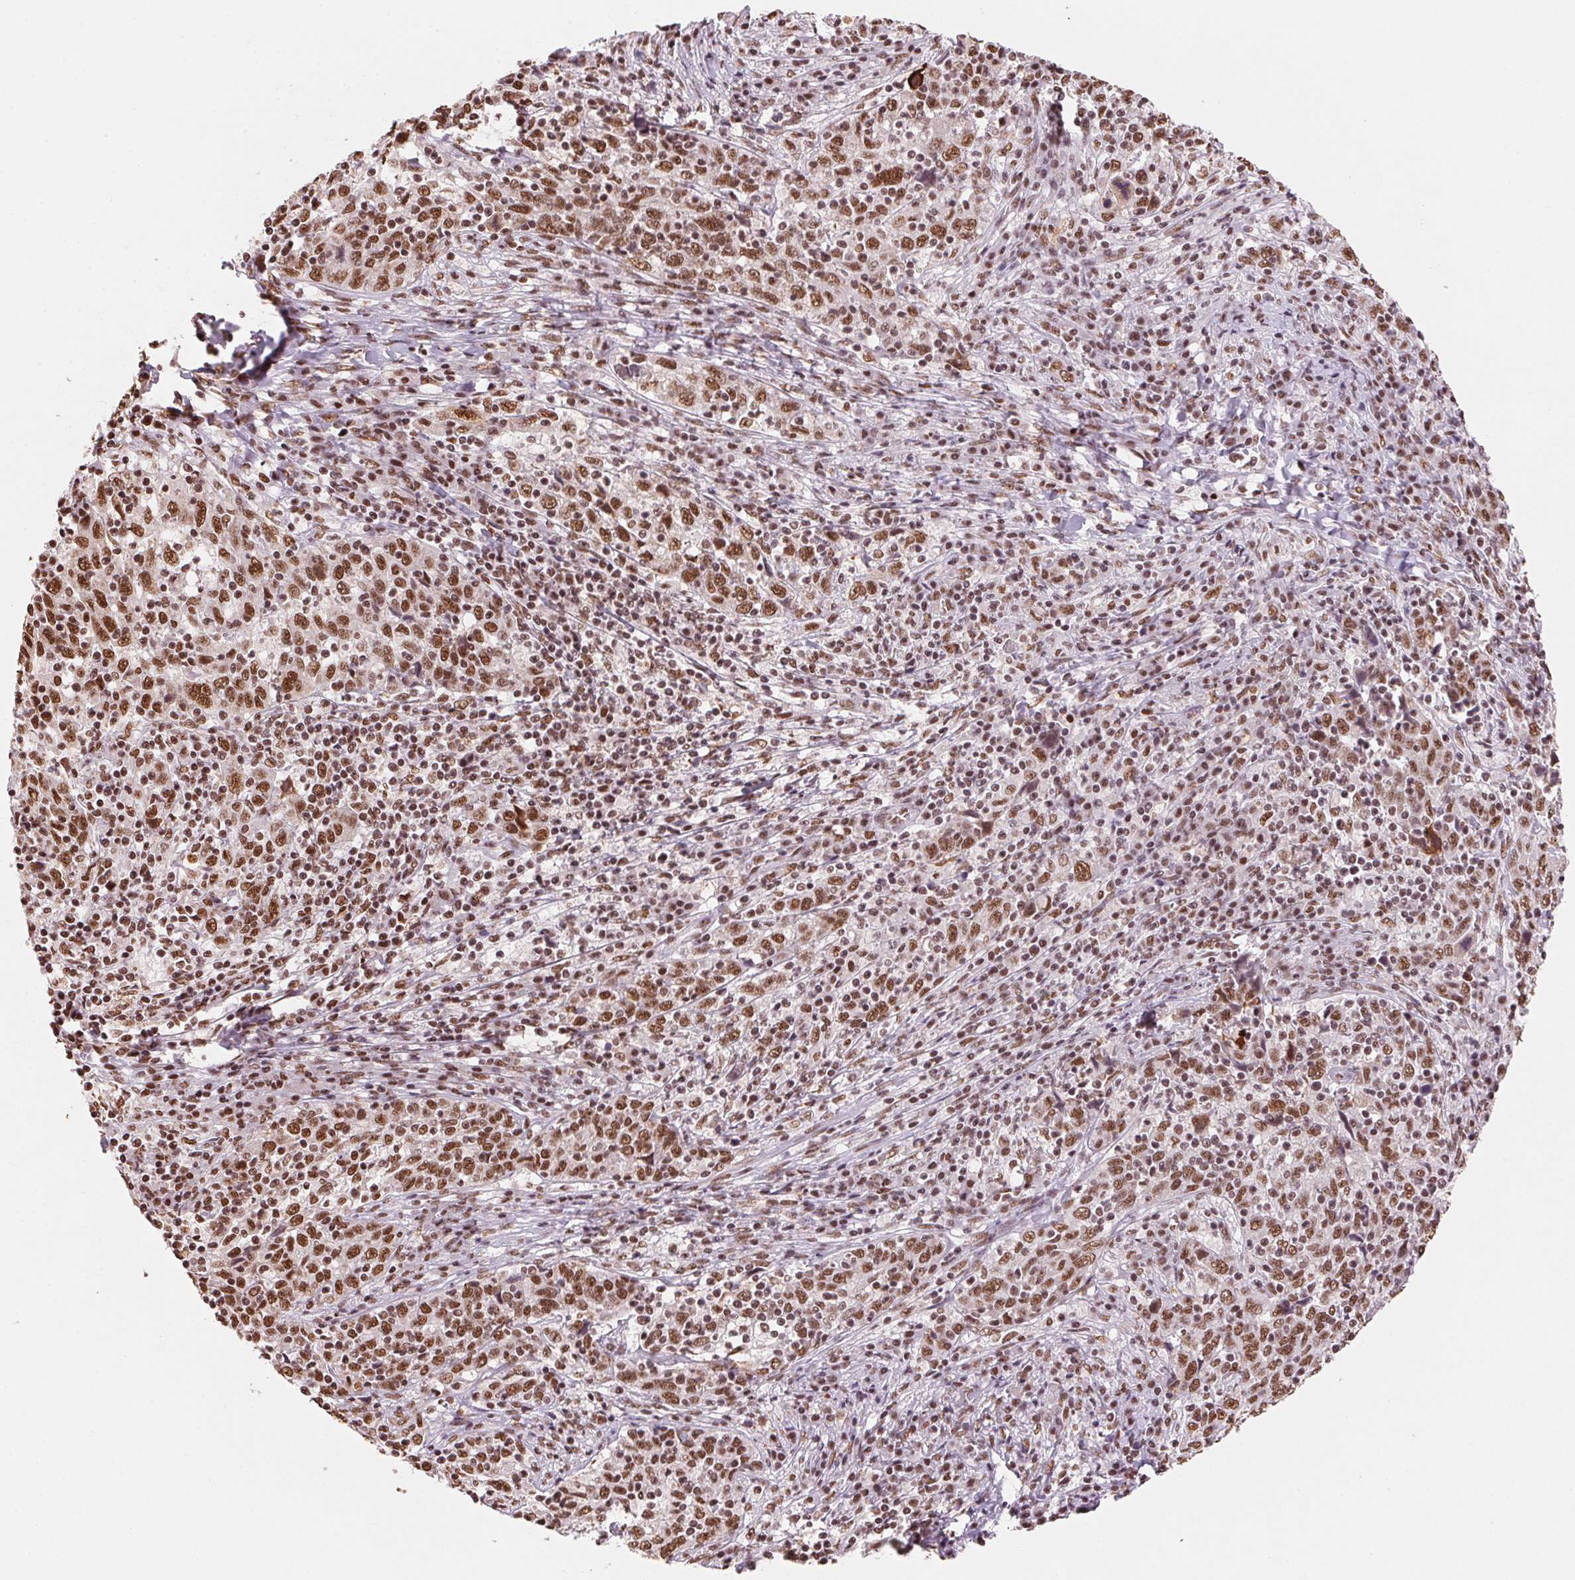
{"staining": {"intensity": "moderate", "quantity": ">75%", "location": "nuclear"}, "tissue": "cervical cancer", "cell_type": "Tumor cells", "image_type": "cancer", "snomed": [{"axis": "morphology", "description": "Squamous cell carcinoma, NOS"}, {"axis": "topography", "description": "Cervix"}], "caption": "The image displays immunohistochemical staining of squamous cell carcinoma (cervical). There is moderate nuclear staining is seen in about >75% of tumor cells. (DAB IHC with brightfield microscopy, high magnification).", "gene": "SNRPG", "patient": {"sex": "female", "age": 46}}